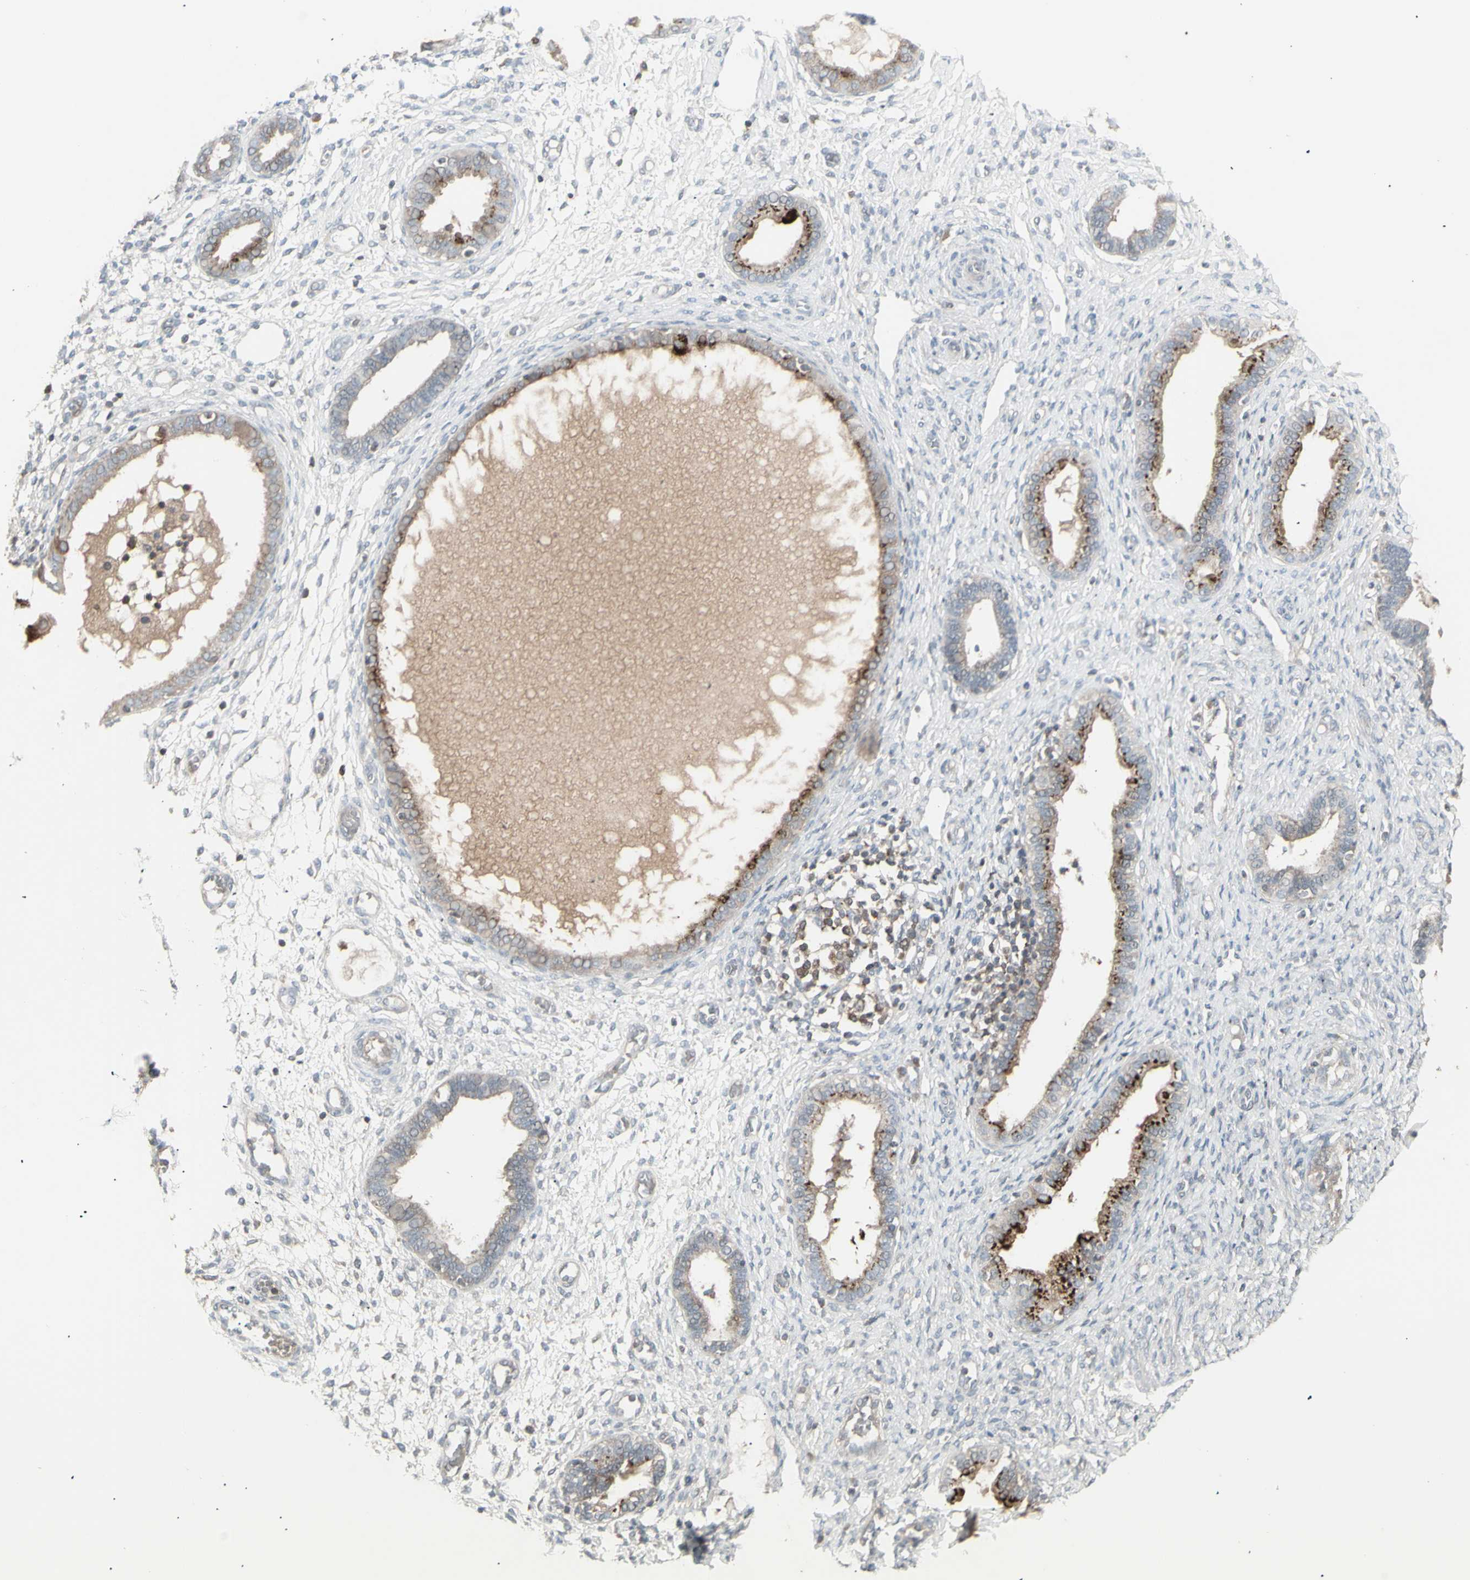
{"staining": {"intensity": "negative", "quantity": "none", "location": "none"}, "tissue": "endometrium", "cell_type": "Cells in endometrial stroma", "image_type": "normal", "snomed": [{"axis": "morphology", "description": "Normal tissue, NOS"}, {"axis": "topography", "description": "Endometrium"}], "caption": "DAB immunohistochemical staining of unremarkable human endometrium exhibits no significant staining in cells in endometrial stroma.", "gene": "CSK", "patient": {"sex": "female", "age": 61}}